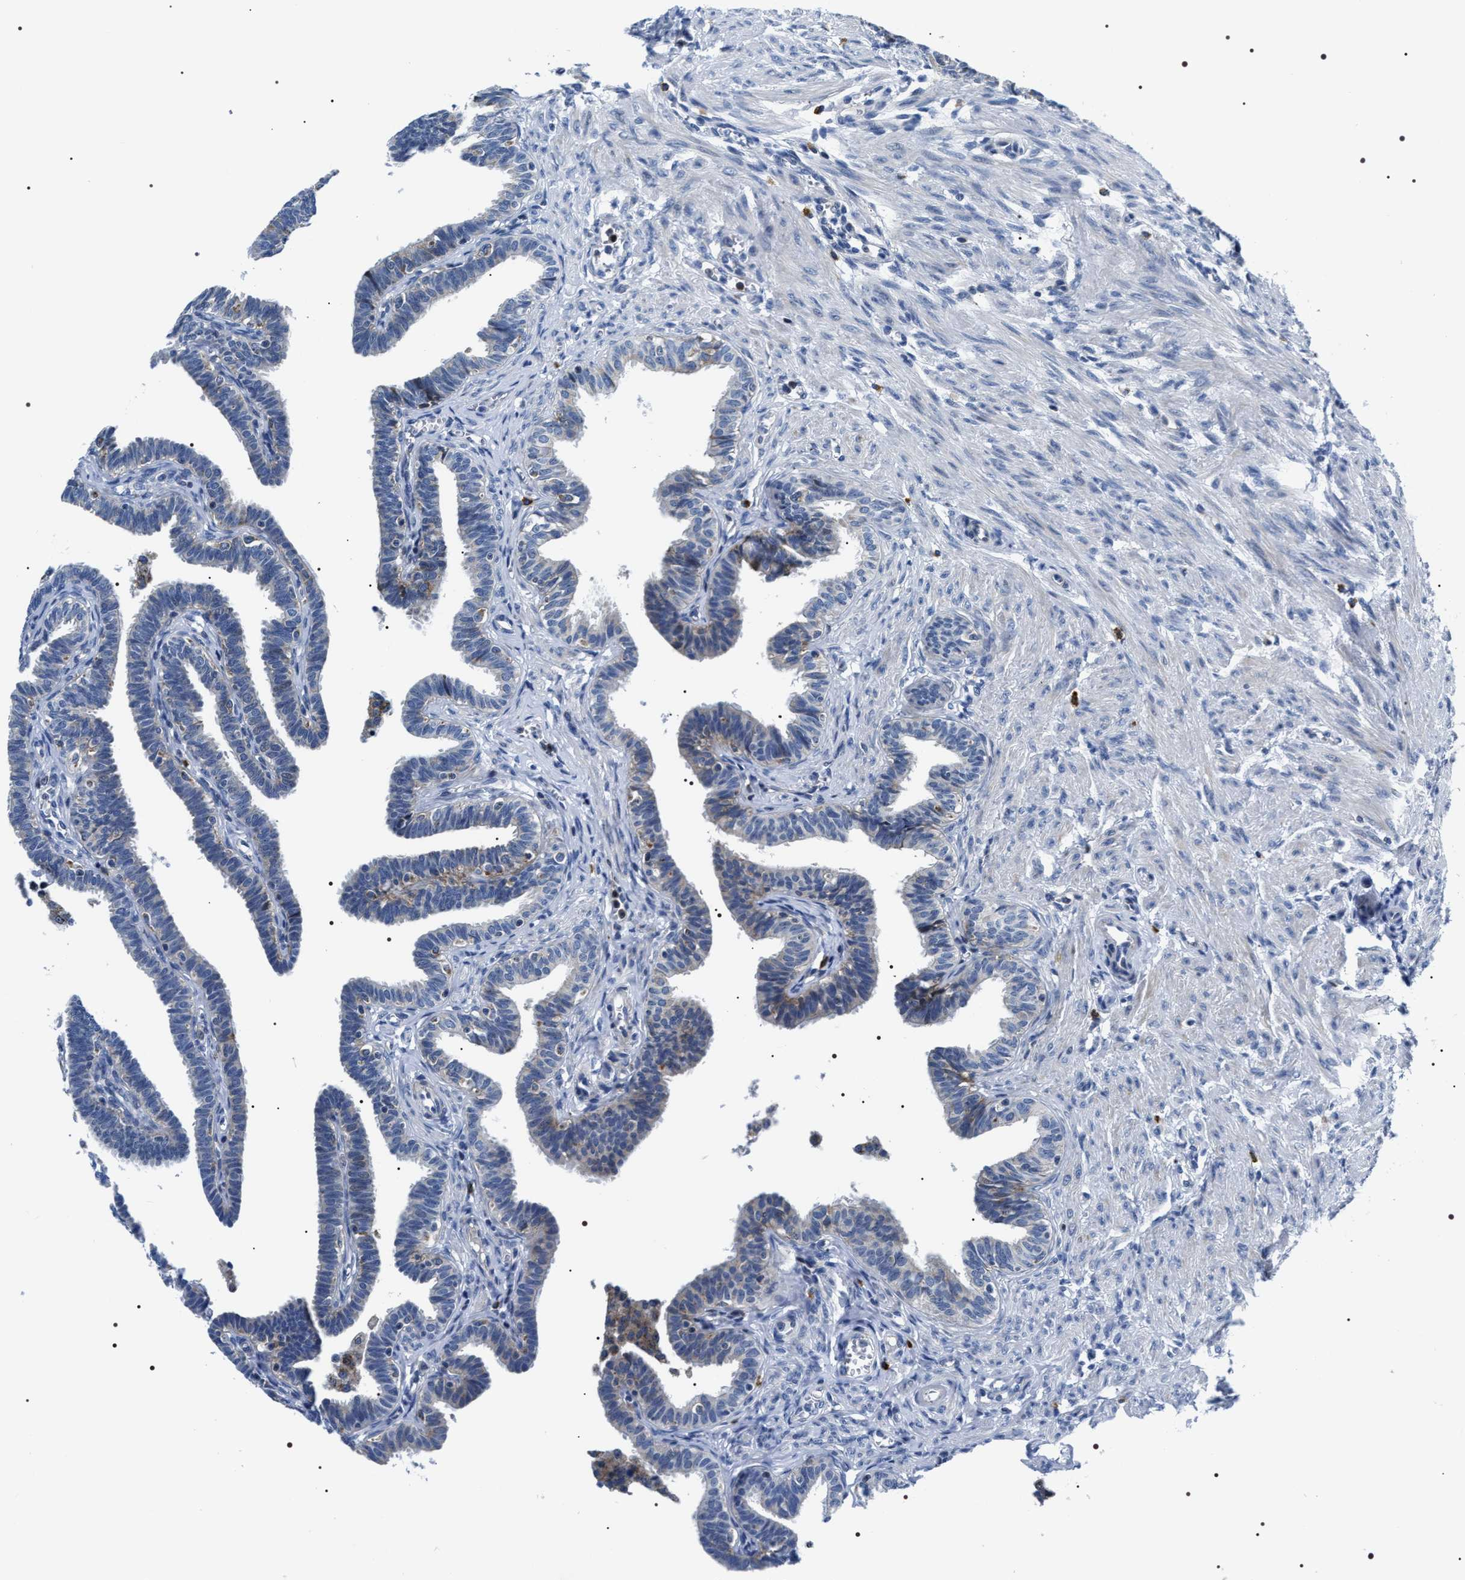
{"staining": {"intensity": "weak", "quantity": "<25%", "location": "cytoplasmic/membranous"}, "tissue": "fallopian tube", "cell_type": "Glandular cells", "image_type": "normal", "snomed": [{"axis": "morphology", "description": "Normal tissue, NOS"}, {"axis": "topography", "description": "Fallopian tube"}, {"axis": "topography", "description": "Ovary"}], "caption": "This is a image of IHC staining of unremarkable fallopian tube, which shows no positivity in glandular cells. (Immunohistochemistry (ihc), brightfield microscopy, high magnification).", "gene": "NTMT1", "patient": {"sex": "female", "age": 23}}